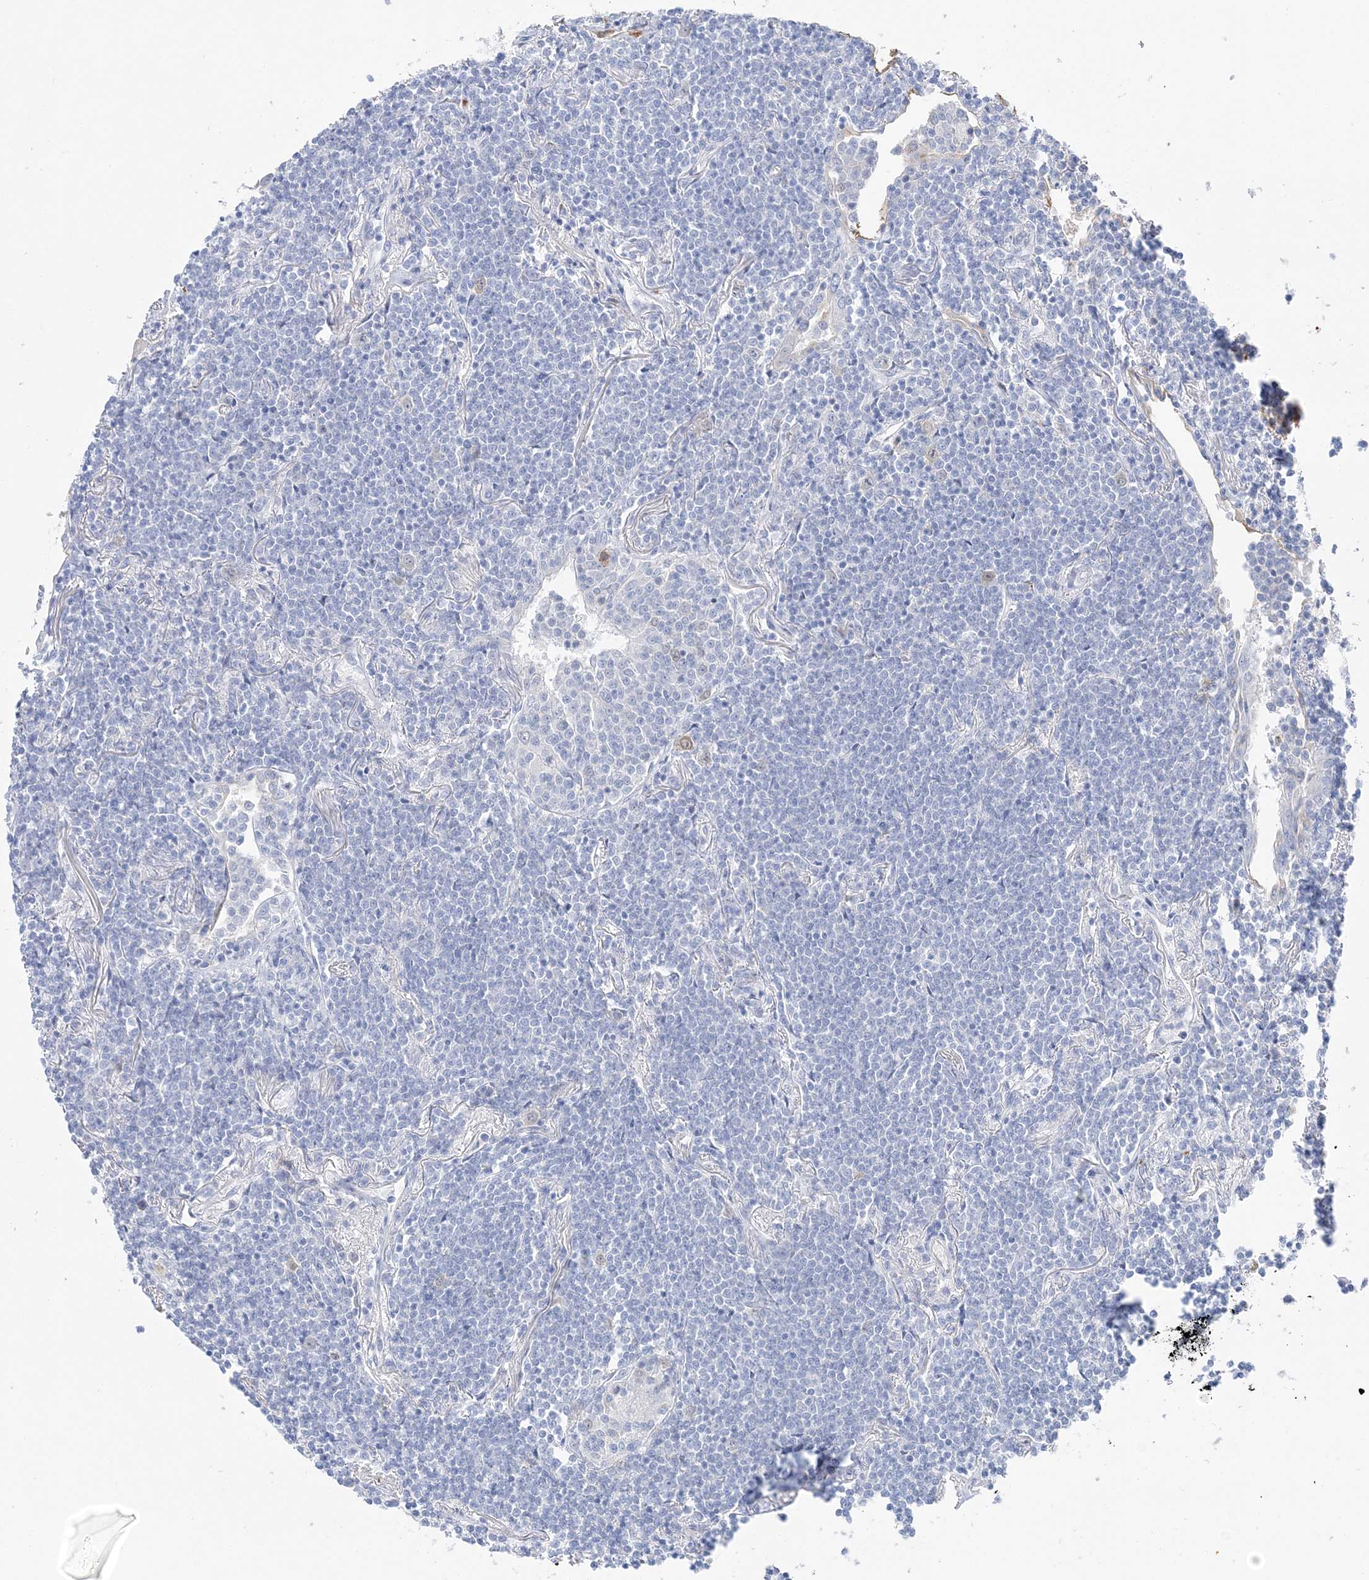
{"staining": {"intensity": "negative", "quantity": "none", "location": "none"}, "tissue": "lymphoma", "cell_type": "Tumor cells", "image_type": "cancer", "snomed": [{"axis": "morphology", "description": "Malignant lymphoma, non-Hodgkin's type, Low grade"}, {"axis": "topography", "description": "Lung"}], "caption": "There is no significant expression in tumor cells of lymphoma. Brightfield microscopy of IHC stained with DAB (3,3'-diaminobenzidine) (brown) and hematoxylin (blue), captured at high magnification.", "gene": "HMGCS1", "patient": {"sex": "female", "age": 71}}